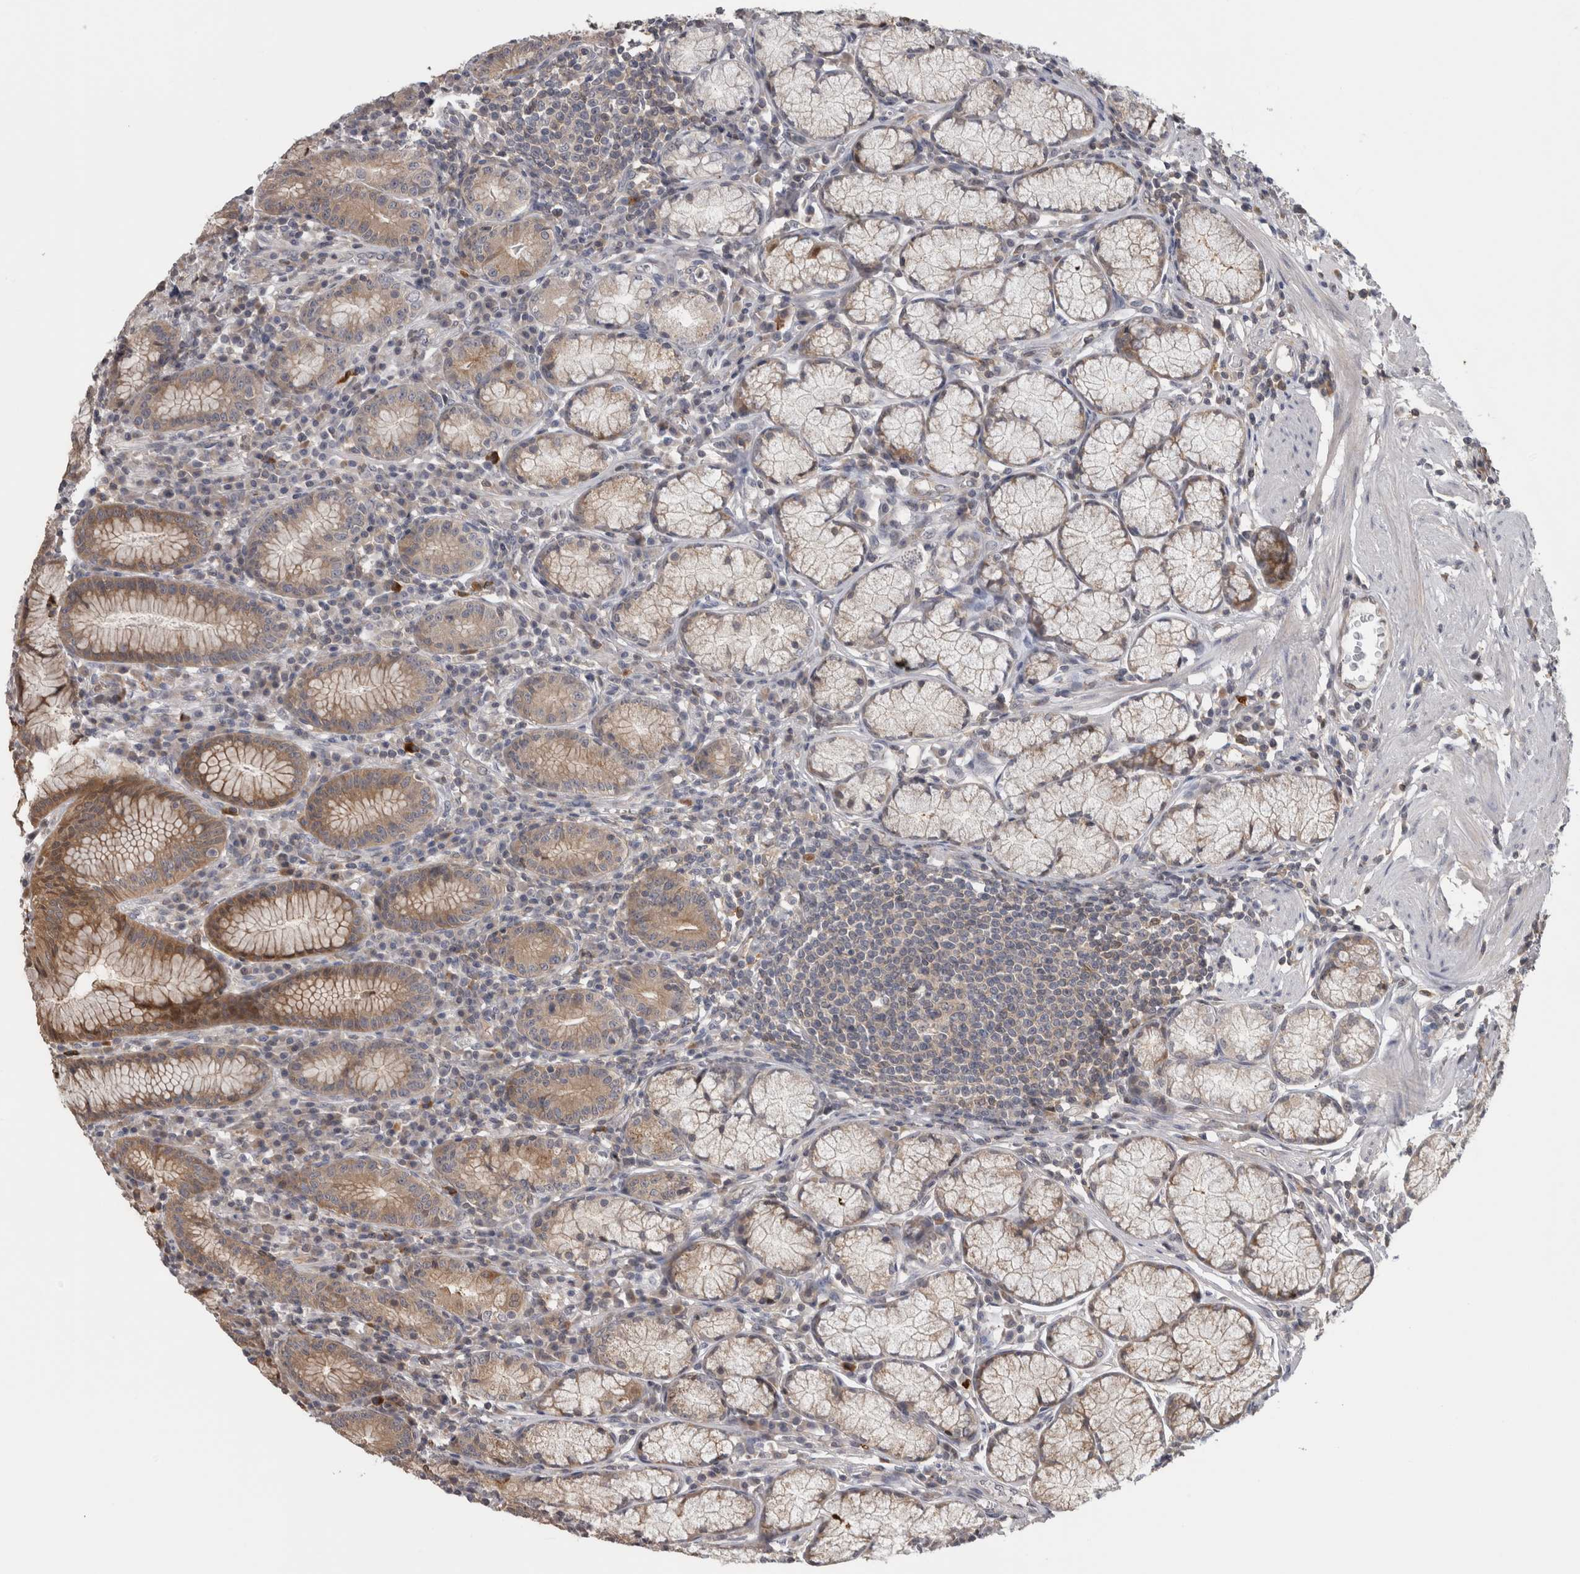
{"staining": {"intensity": "moderate", "quantity": "25%-75%", "location": "cytoplasmic/membranous"}, "tissue": "stomach", "cell_type": "Glandular cells", "image_type": "normal", "snomed": [{"axis": "morphology", "description": "Normal tissue, NOS"}, {"axis": "topography", "description": "Stomach"}], "caption": "Immunohistochemistry of normal stomach shows medium levels of moderate cytoplasmic/membranous staining in about 25%-75% of glandular cells. (brown staining indicates protein expression, while blue staining denotes nuclei).", "gene": "USH1G", "patient": {"sex": "male", "age": 55}}